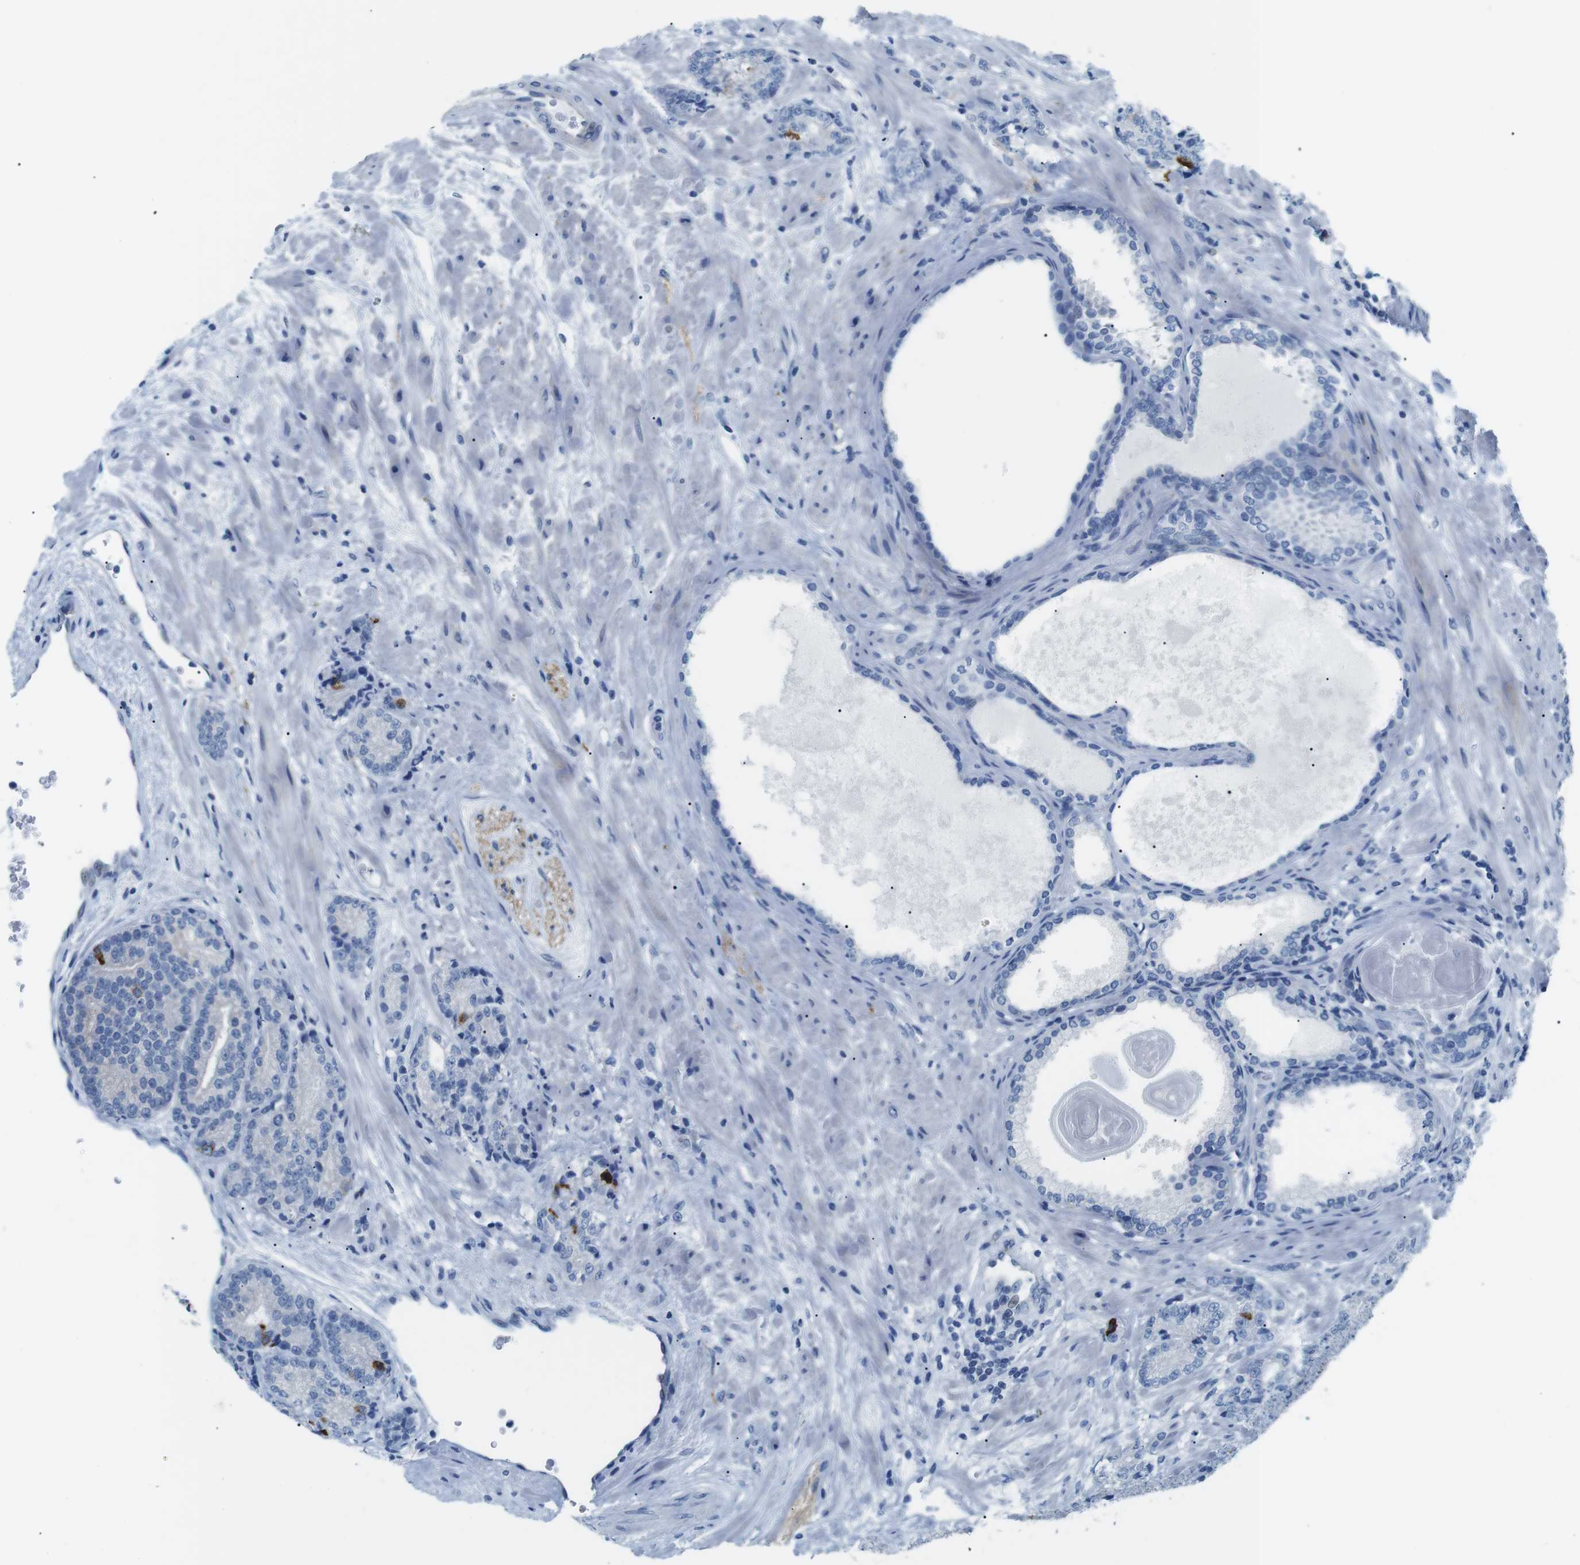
{"staining": {"intensity": "strong", "quantity": "<25%", "location": "cytoplasmic/membranous"}, "tissue": "prostate cancer", "cell_type": "Tumor cells", "image_type": "cancer", "snomed": [{"axis": "morphology", "description": "Adenocarcinoma, High grade"}, {"axis": "topography", "description": "Prostate"}], "caption": "IHC (DAB (3,3'-diaminobenzidine)) staining of adenocarcinoma (high-grade) (prostate) shows strong cytoplasmic/membranous protein expression in approximately <25% of tumor cells.", "gene": "MUC2", "patient": {"sex": "male", "age": 61}}